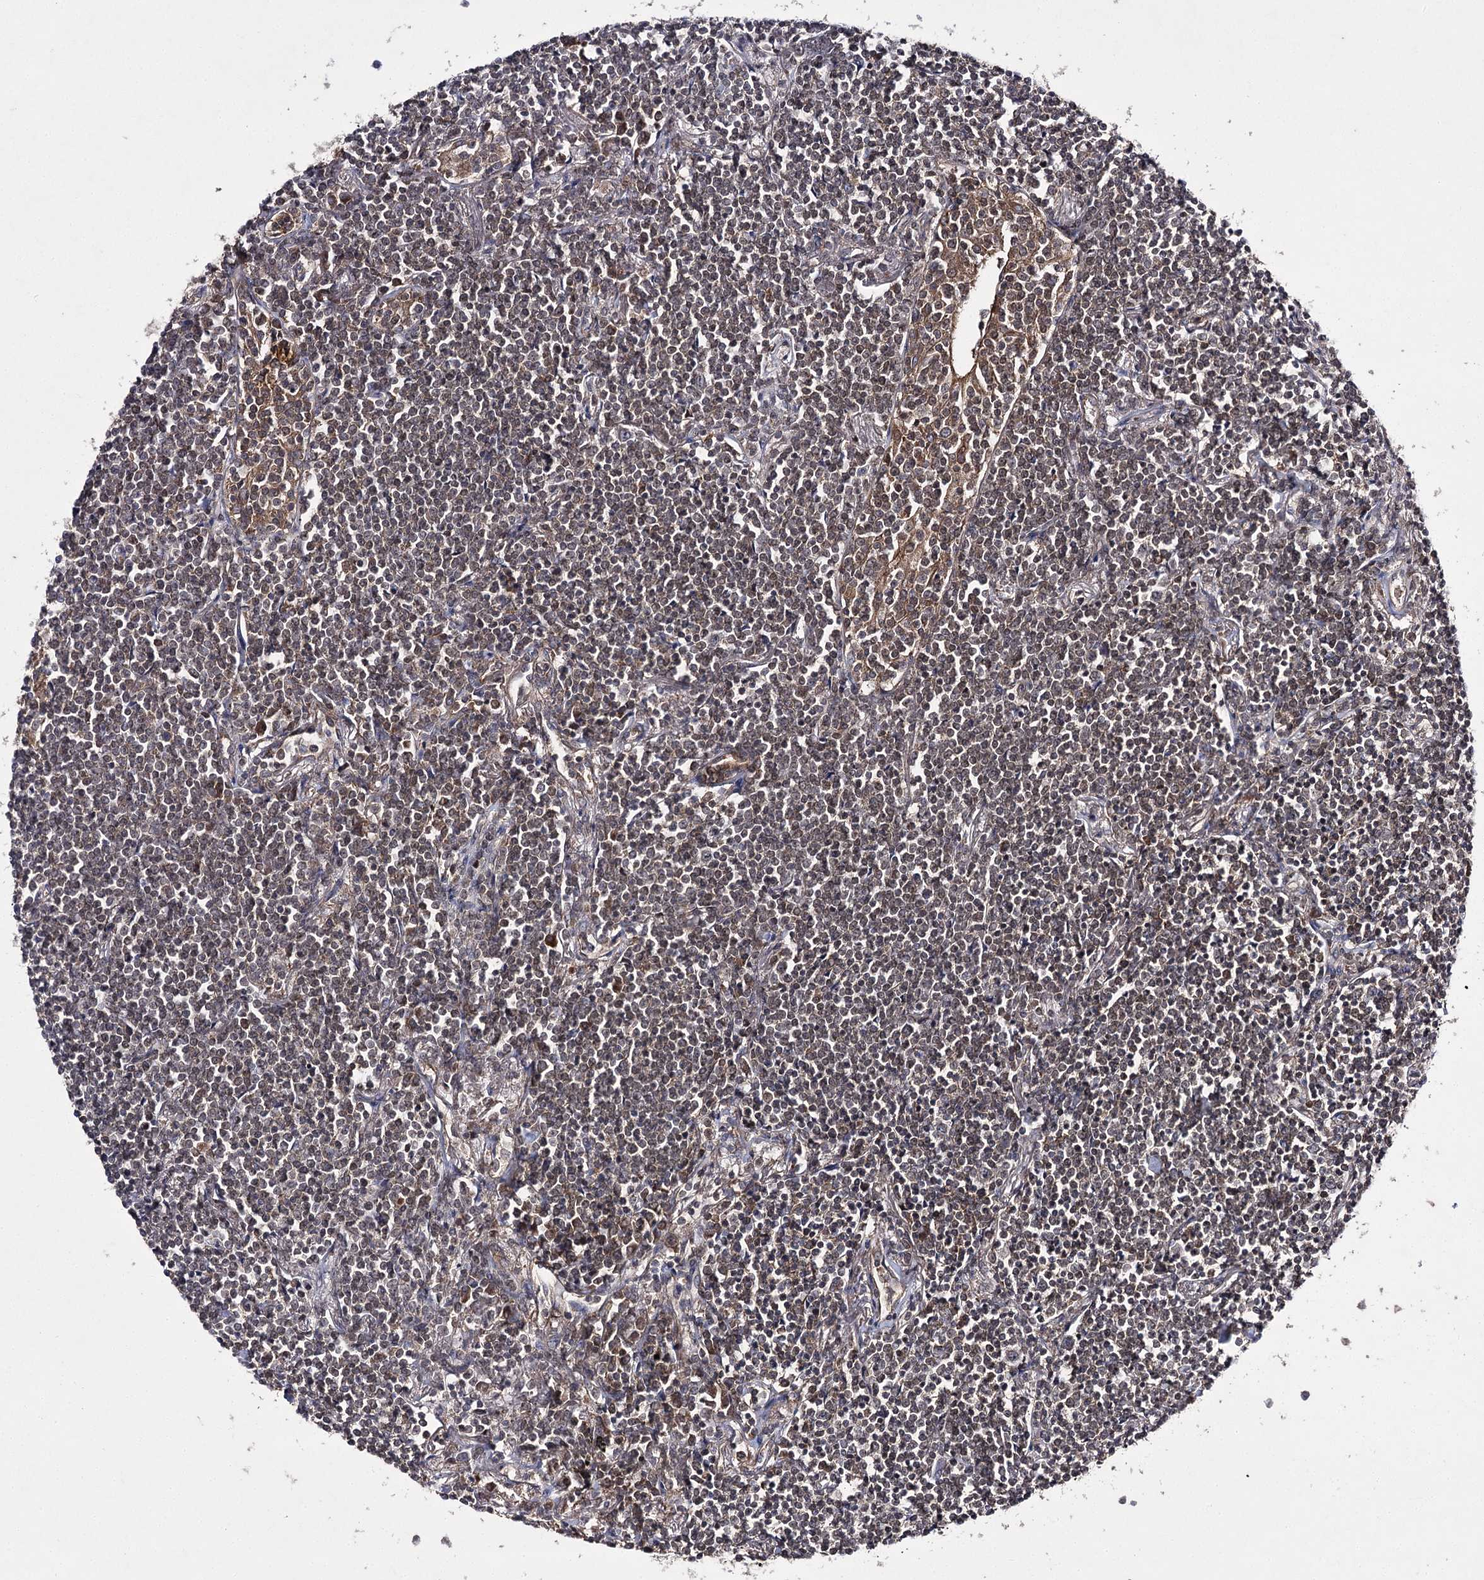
{"staining": {"intensity": "weak", "quantity": ">75%", "location": "nuclear"}, "tissue": "lymphoma", "cell_type": "Tumor cells", "image_type": "cancer", "snomed": [{"axis": "morphology", "description": "Malignant lymphoma, non-Hodgkin's type, Low grade"}, {"axis": "topography", "description": "Lung"}], "caption": "A low amount of weak nuclear staining is present in about >75% of tumor cells in malignant lymphoma, non-Hodgkin's type (low-grade) tissue. (DAB IHC with brightfield microscopy, high magnification).", "gene": "BCR", "patient": {"sex": "female", "age": 71}}